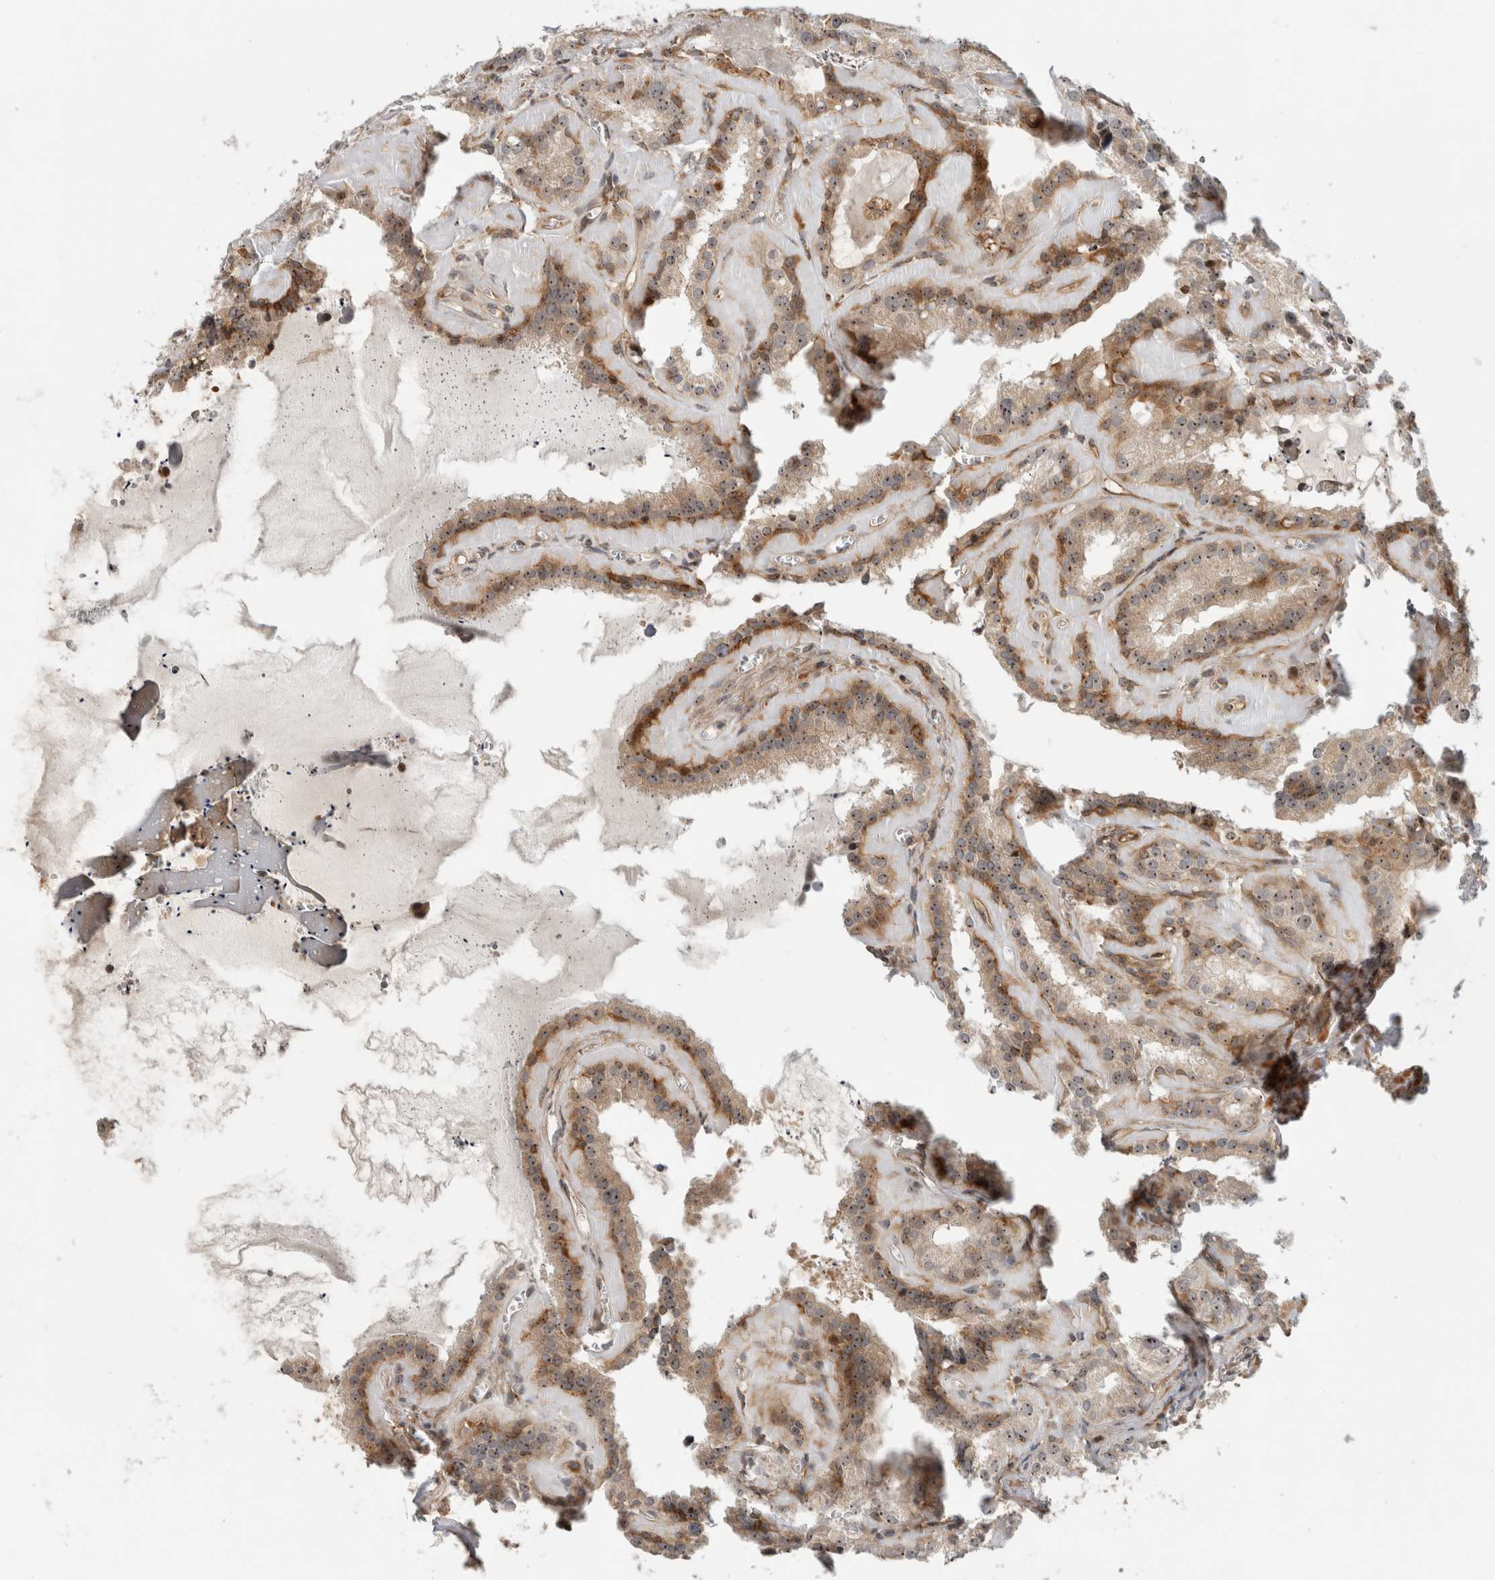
{"staining": {"intensity": "moderate", "quantity": ">75%", "location": "cytoplasmic/membranous,nuclear"}, "tissue": "seminal vesicle", "cell_type": "Glandular cells", "image_type": "normal", "snomed": [{"axis": "morphology", "description": "Normal tissue, NOS"}, {"axis": "topography", "description": "Prostate"}, {"axis": "topography", "description": "Seminal veicle"}], "caption": "Immunohistochemical staining of normal human seminal vesicle demonstrates >75% levels of moderate cytoplasmic/membranous,nuclear protein expression in approximately >75% of glandular cells.", "gene": "WASF2", "patient": {"sex": "male", "age": 59}}